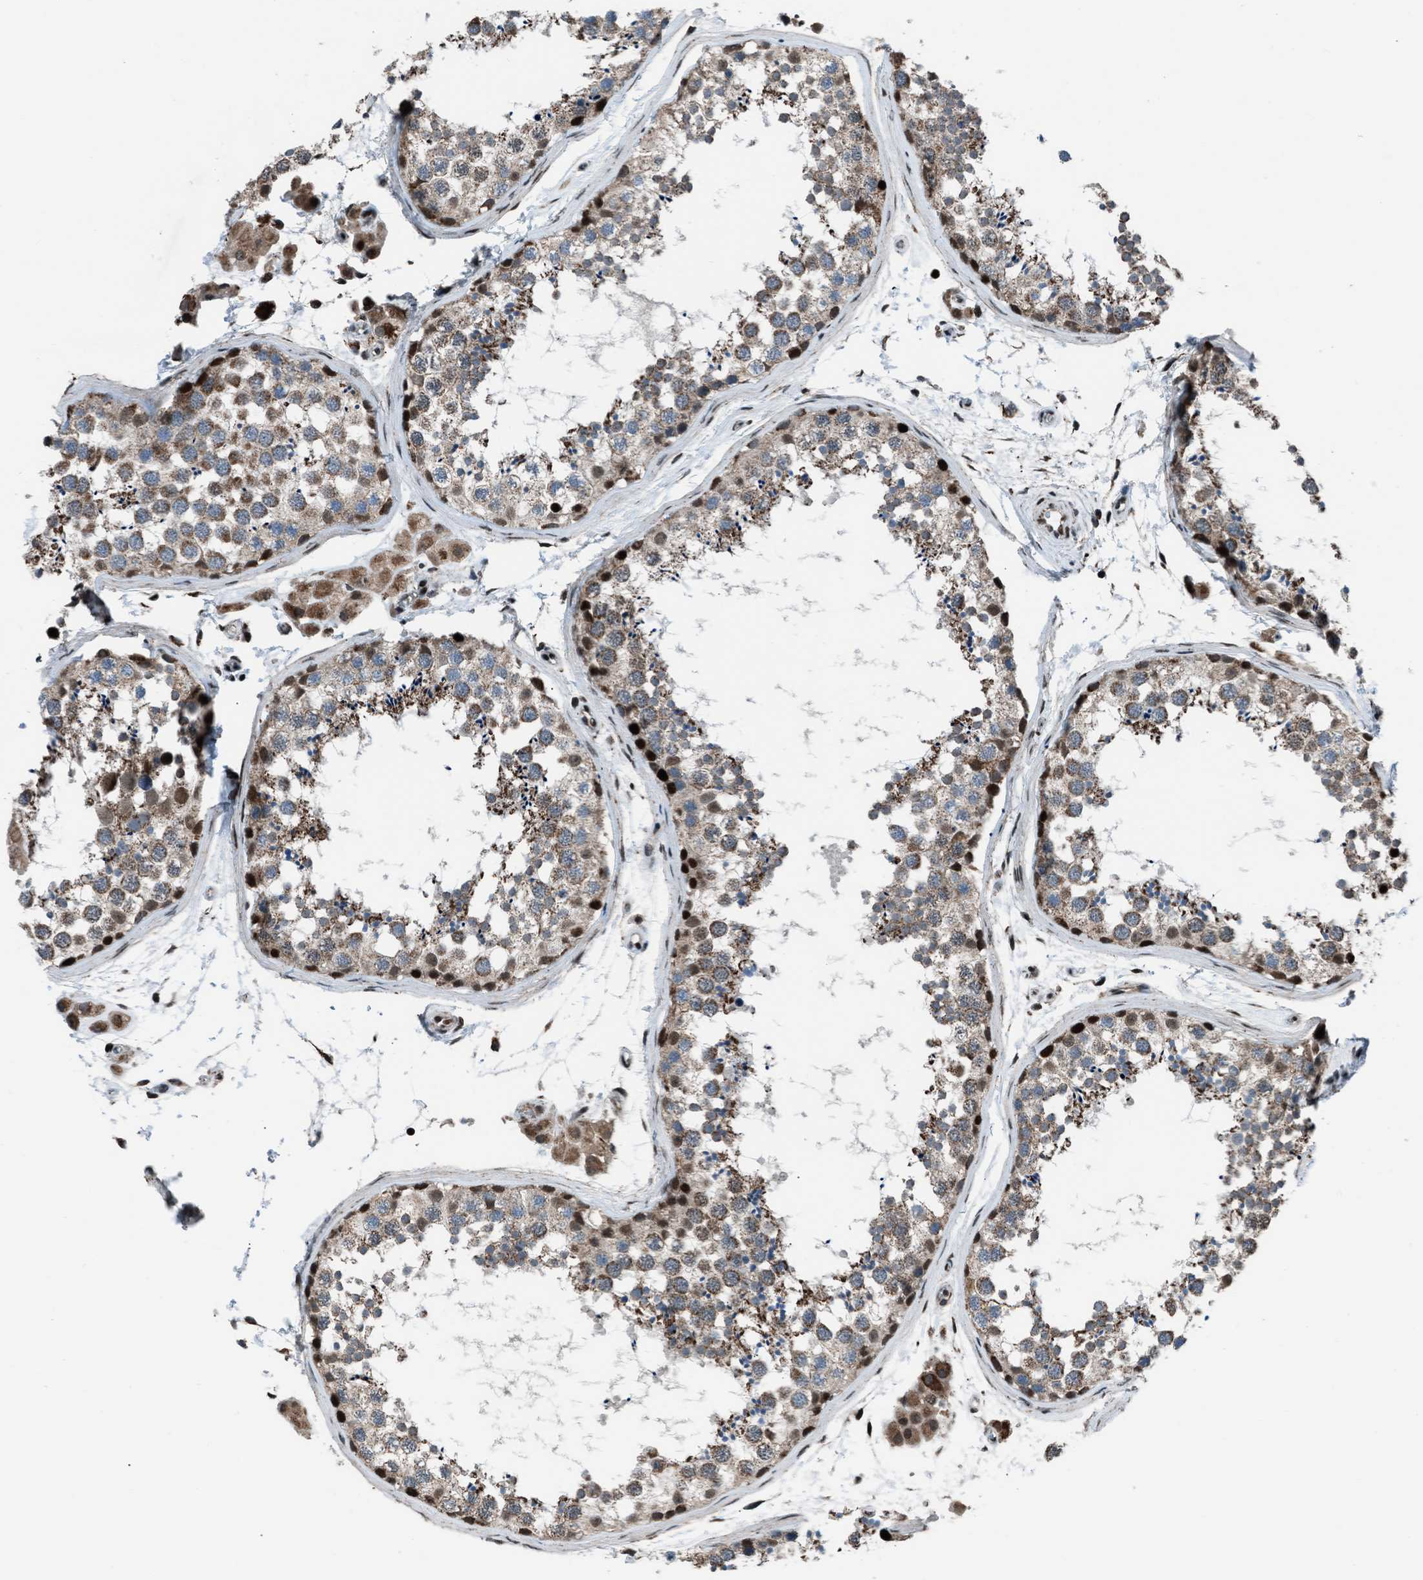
{"staining": {"intensity": "moderate", "quantity": ">75%", "location": "cytoplasmic/membranous,nuclear"}, "tissue": "testis", "cell_type": "Cells in seminiferous ducts", "image_type": "normal", "snomed": [{"axis": "morphology", "description": "Normal tissue, NOS"}, {"axis": "topography", "description": "Testis"}], "caption": "Brown immunohistochemical staining in unremarkable testis exhibits moderate cytoplasmic/membranous,nuclear staining in about >75% of cells in seminiferous ducts. The staining is performed using DAB (3,3'-diaminobenzidine) brown chromogen to label protein expression. The nuclei are counter-stained blue using hematoxylin.", "gene": "MORC3", "patient": {"sex": "male", "age": 56}}